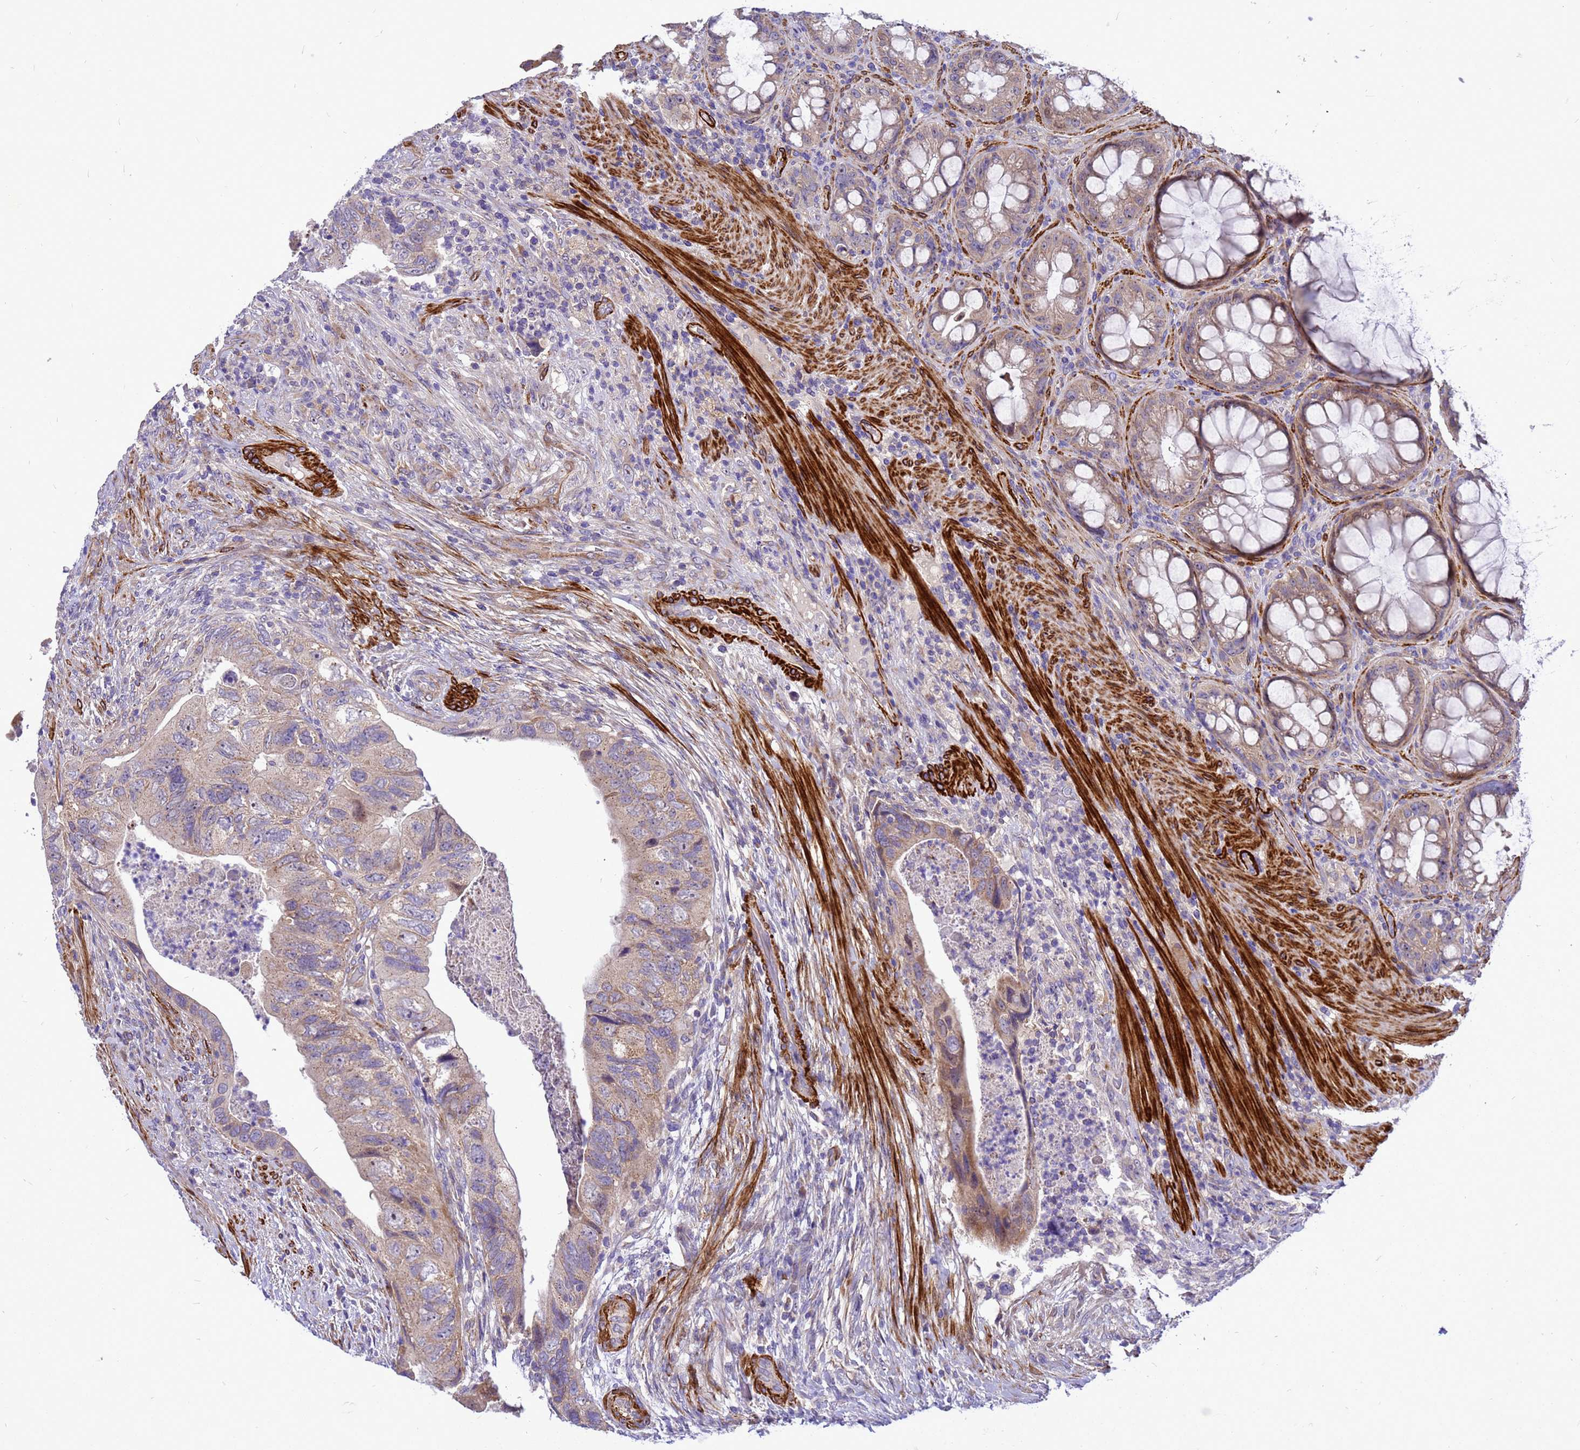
{"staining": {"intensity": "weak", "quantity": "25%-75%", "location": "cytoplasmic/membranous"}, "tissue": "colorectal cancer", "cell_type": "Tumor cells", "image_type": "cancer", "snomed": [{"axis": "morphology", "description": "Adenocarcinoma, NOS"}, {"axis": "topography", "description": "Rectum"}], "caption": "Weak cytoplasmic/membranous protein positivity is identified in about 25%-75% of tumor cells in colorectal cancer.", "gene": "POP7", "patient": {"sex": "male", "age": 63}}